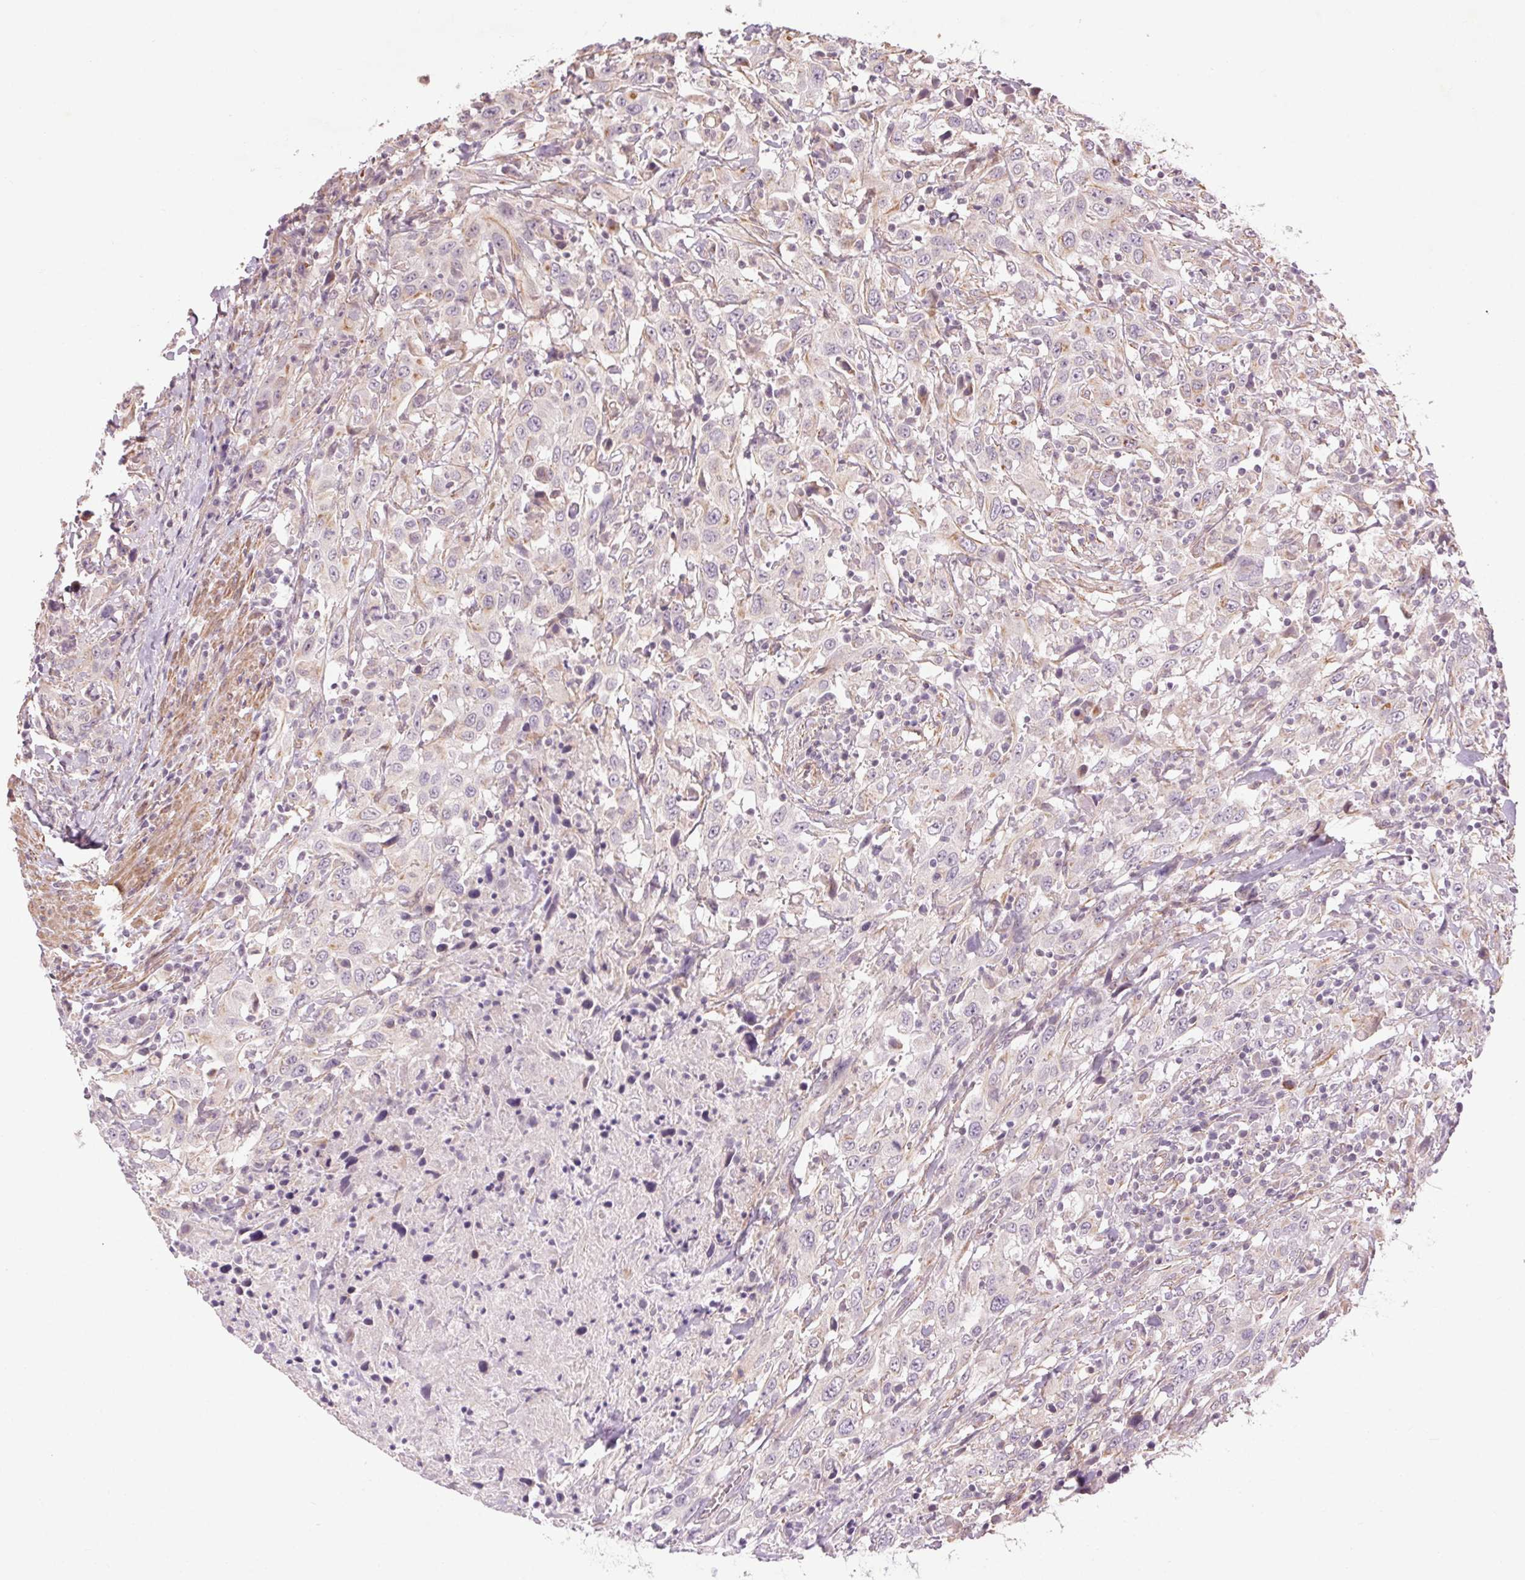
{"staining": {"intensity": "negative", "quantity": "none", "location": "none"}, "tissue": "urothelial cancer", "cell_type": "Tumor cells", "image_type": "cancer", "snomed": [{"axis": "morphology", "description": "Urothelial carcinoma, High grade"}, {"axis": "topography", "description": "Urinary bladder"}], "caption": "The IHC micrograph has no significant positivity in tumor cells of urothelial cancer tissue.", "gene": "CCSER1", "patient": {"sex": "male", "age": 61}}